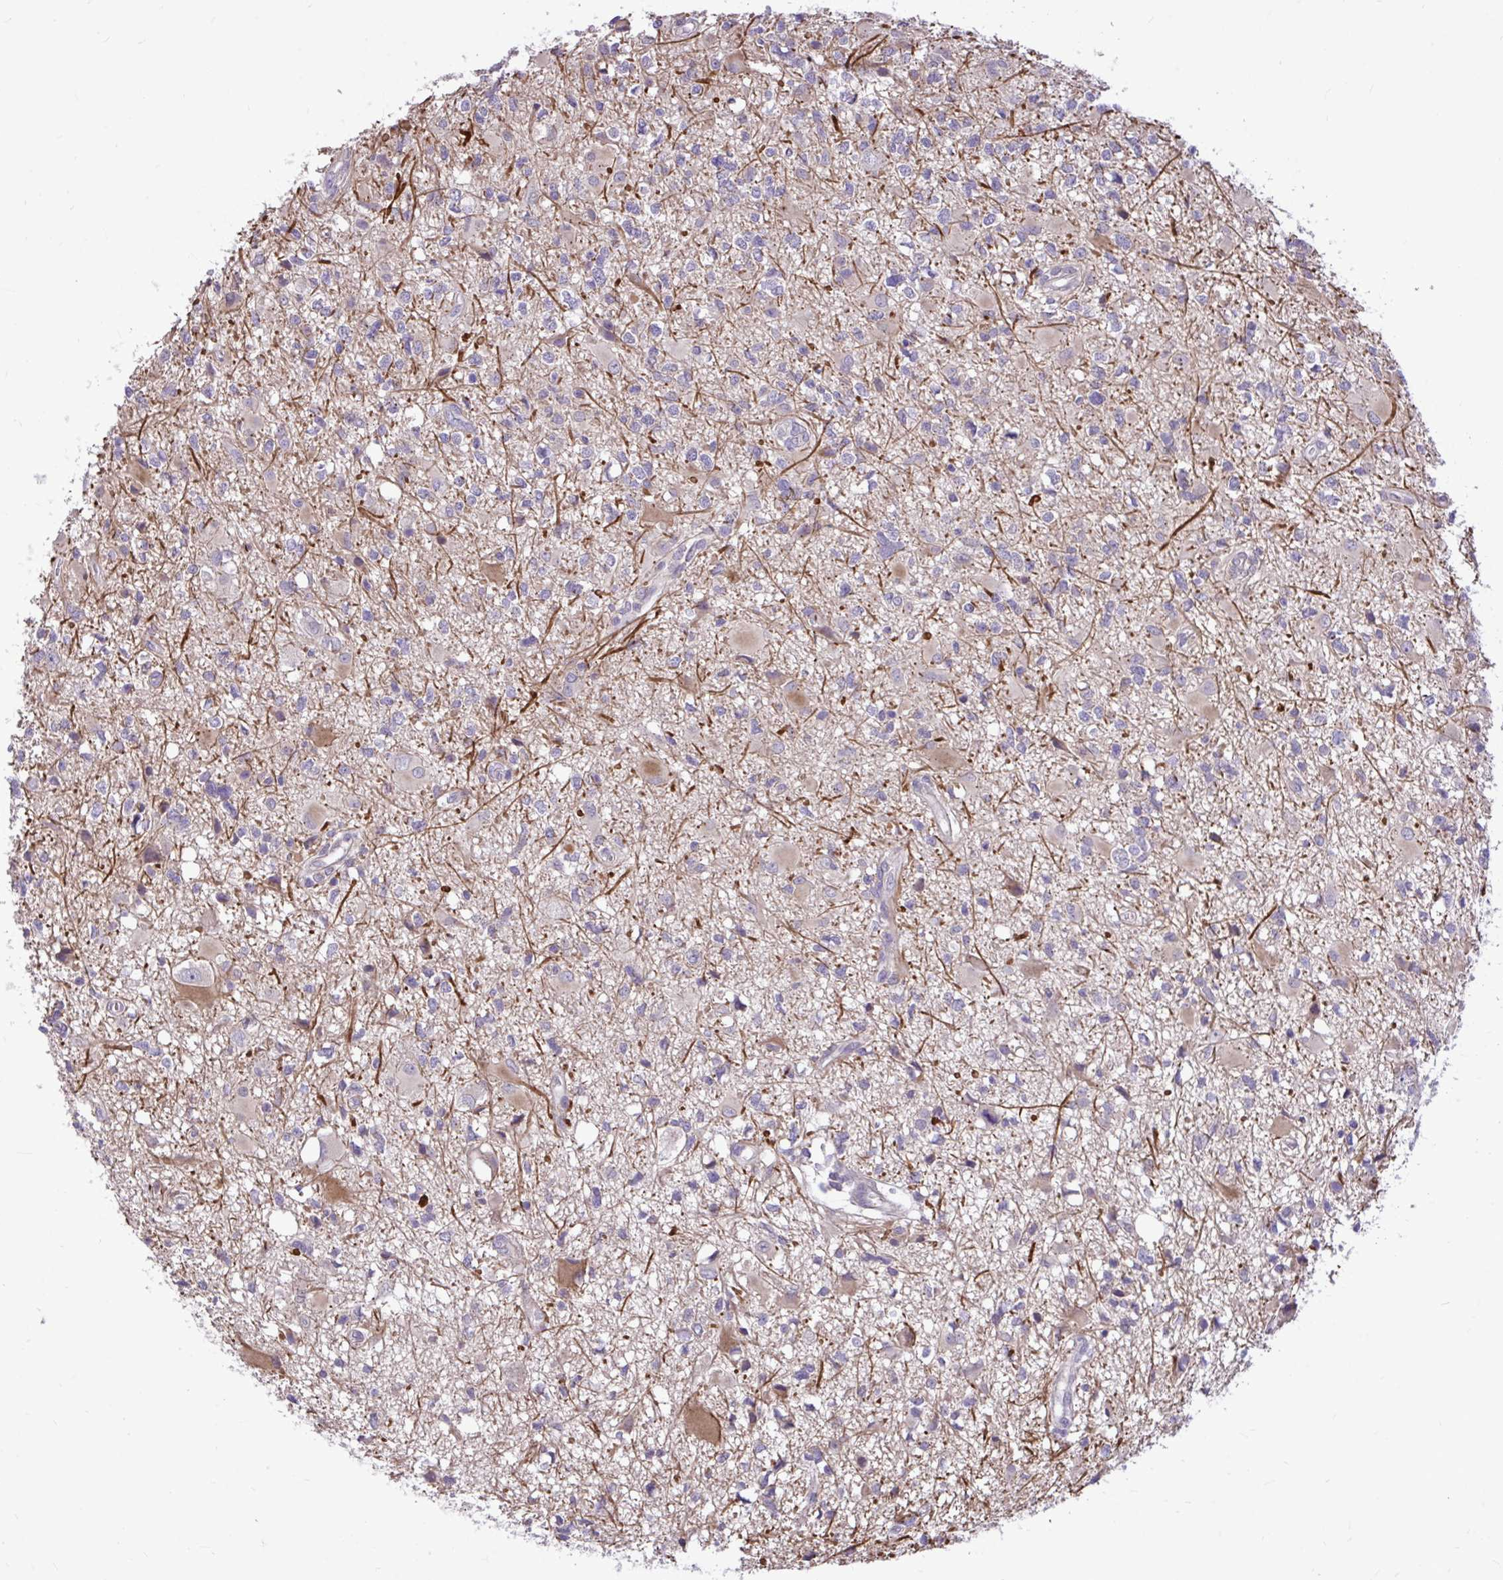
{"staining": {"intensity": "negative", "quantity": "none", "location": "none"}, "tissue": "glioma", "cell_type": "Tumor cells", "image_type": "cancer", "snomed": [{"axis": "morphology", "description": "Glioma, malignant, High grade"}, {"axis": "topography", "description": "Brain"}], "caption": "Protein analysis of glioma demonstrates no significant staining in tumor cells.", "gene": "CEACAM18", "patient": {"sex": "male", "age": 54}}